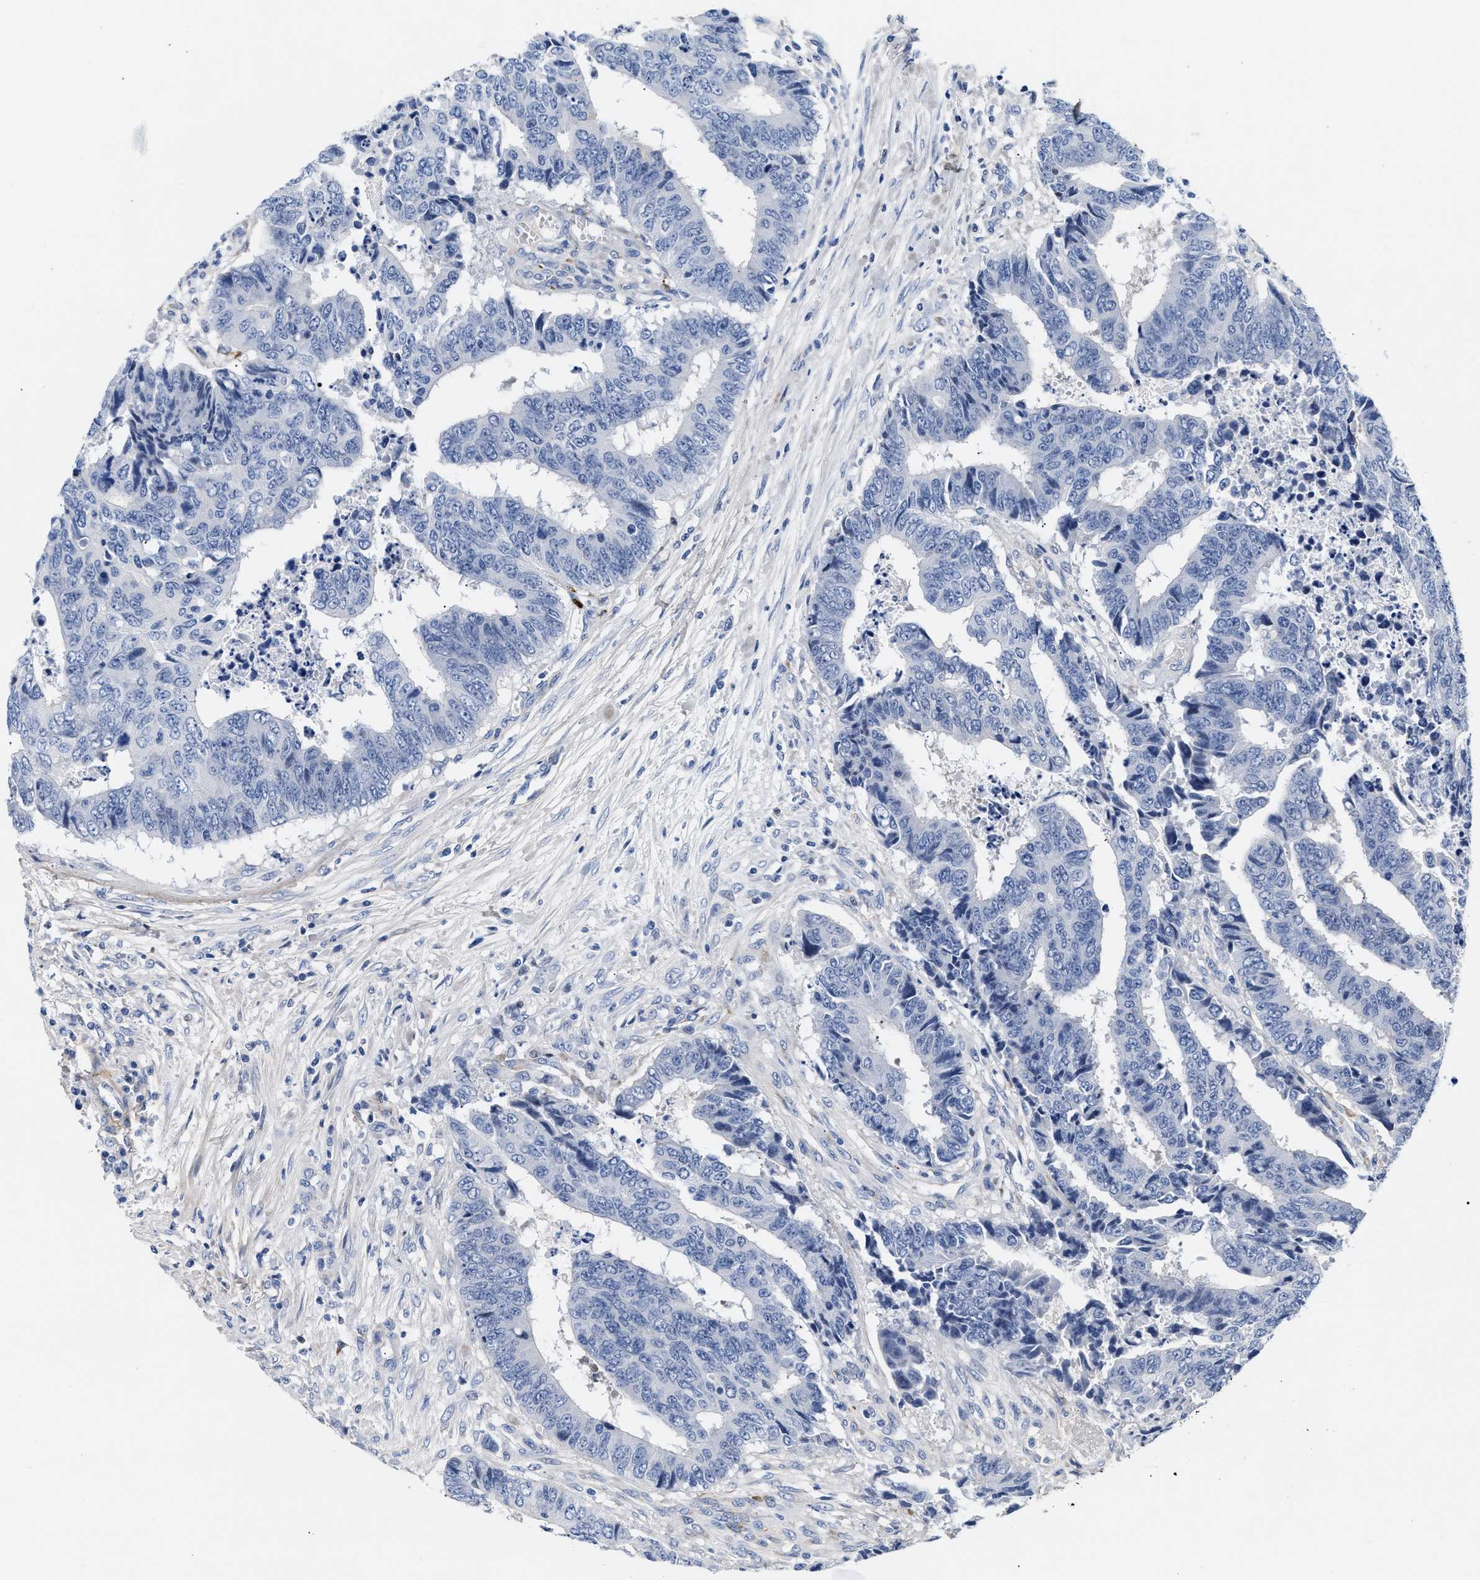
{"staining": {"intensity": "negative", "quantity": "none", "location": "none"}, "tissue": "colorectal cancer", "cell_type": "Tumor cells", "image_type": "cancer", "snomed": [{"axis": "morphology", "description": "Adenocarcinoma, NOS"}, {"axis": "topography", "description": "Rectum"}], "caption": "DAB (3,3'-diaminobenzidine) immunohistochemical staining of adenocarcinoma (colorectal) reveals no significant staining in tumor cells.", "gene": "ACTL7B", "patient": {"sex": "male", "age": 84}}